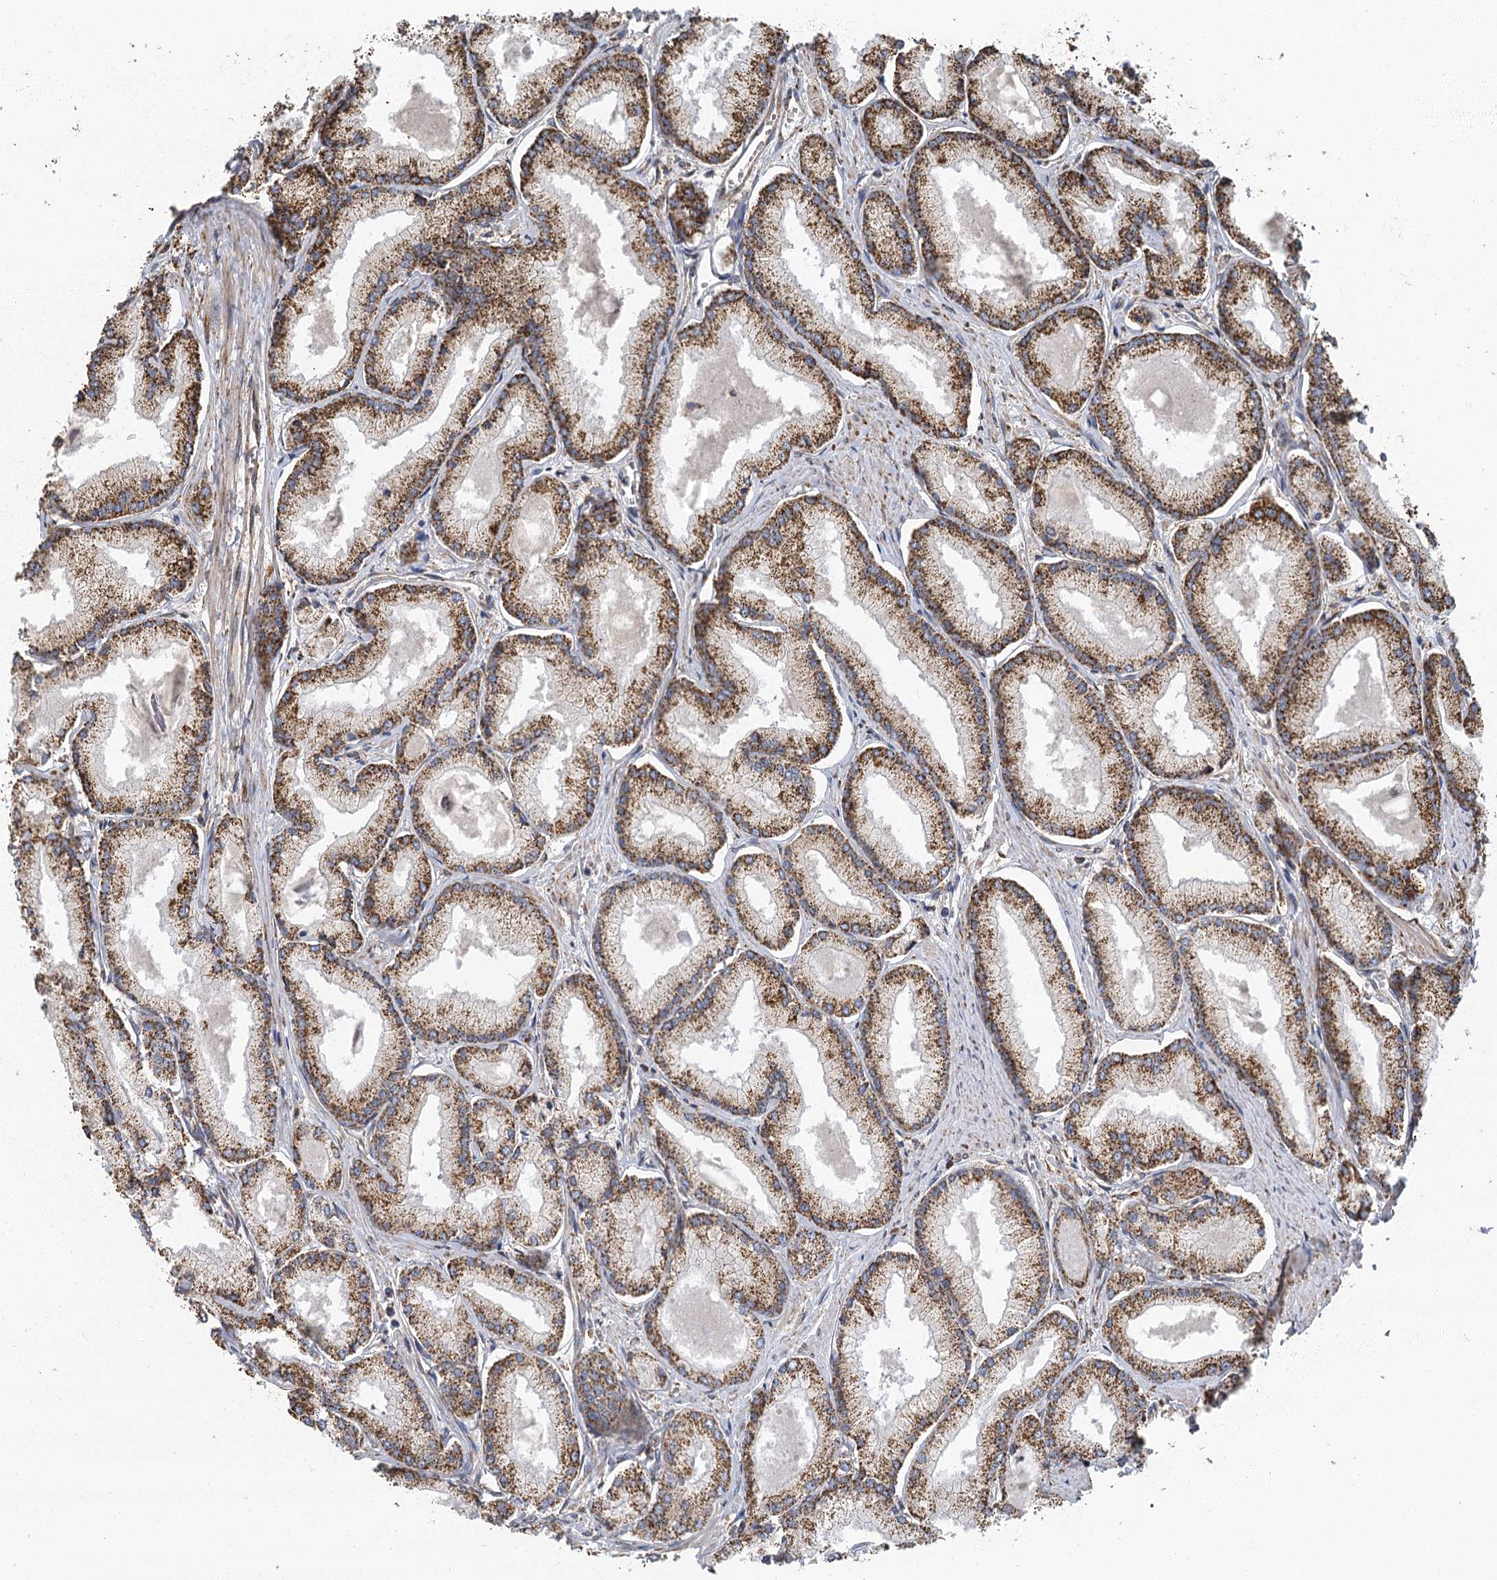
{"staining": {"intensity": "moderate", "quantity": ">75%", "location": "cytoplasmic/membranous"}, "tissue": "prostate cancer", "cell_type": "Tumor cells", "image_type": "cancer", "snomed": [{"axis": "morphology", "description": "Adenocarcinoma, Low grade"}, {"axis": "topography", "description": "Prostate"}], "caption": "Approximately >75% of tumor cells in human low-grade adenocarcinoma (prostate) demonstrate moderate cytoplasmic/membranous protein positivity as visualized by brown immunohistochemical staining.", "gene": "IL11RA", "patient": {"sex": "male", "age": 74}}